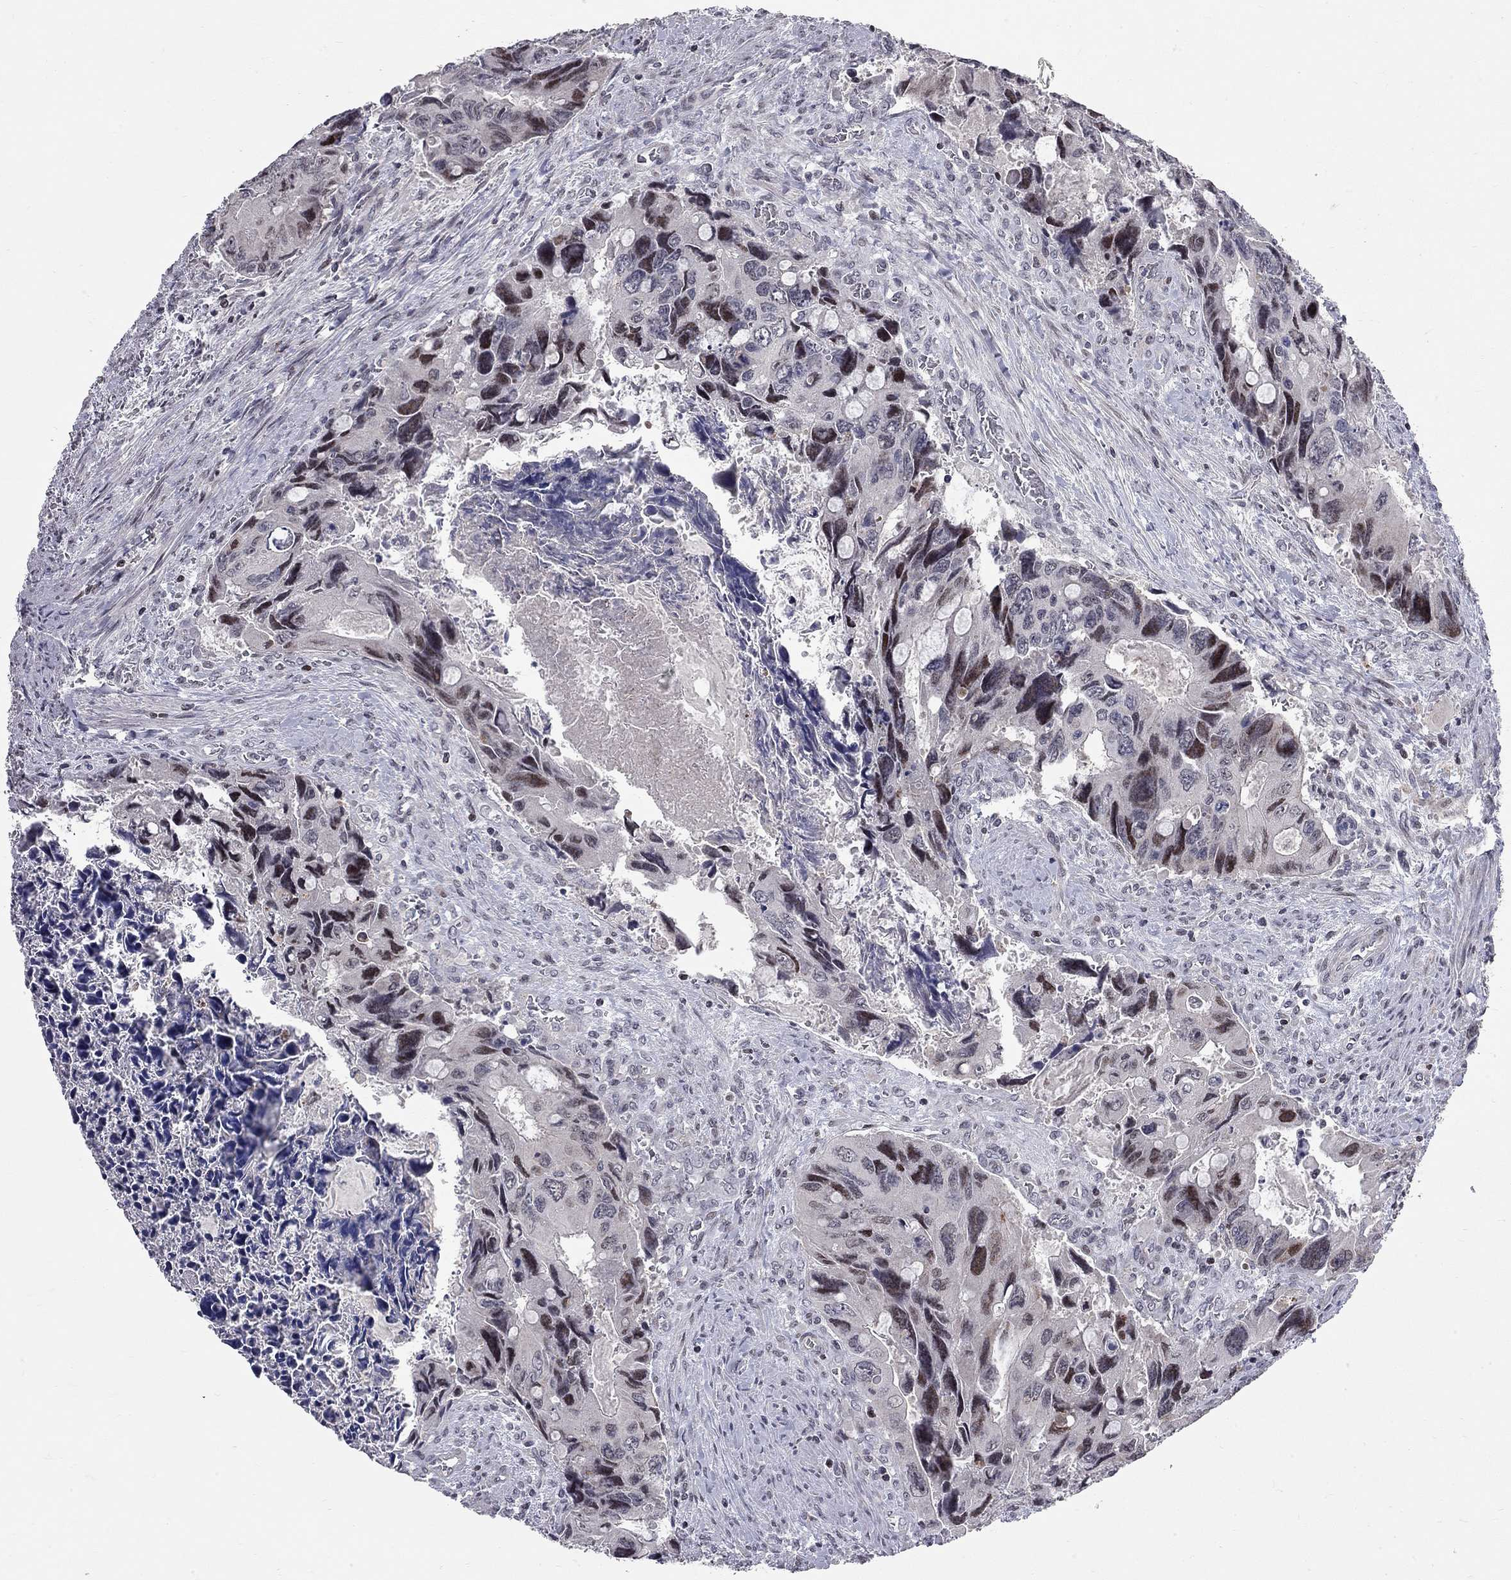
{"staining": {"intensity": "weak", "quantity": "<25%", "location": "nuclear"}, "tissue": "colorectal cancer", "cell_type": "Tumor cells", "image_type": "cancer", "snomed": [{"axis": "morphology", "description": "Adenocarcinoma, NOS"}, {"axis": "topography", "description": "Rectum"}], "caption": "Colorectal cancer (adenocarcinoma) was stained to show a protein in brown. There is no significant staining in tumor cells. The staining is performed using DAB (3,3'-diaminobenzidine) brown chromogen with nuclei counter-stained in using hematoxylin.", "gene": "HDAC3", "patient": {"sex": "male", "age": 62}}